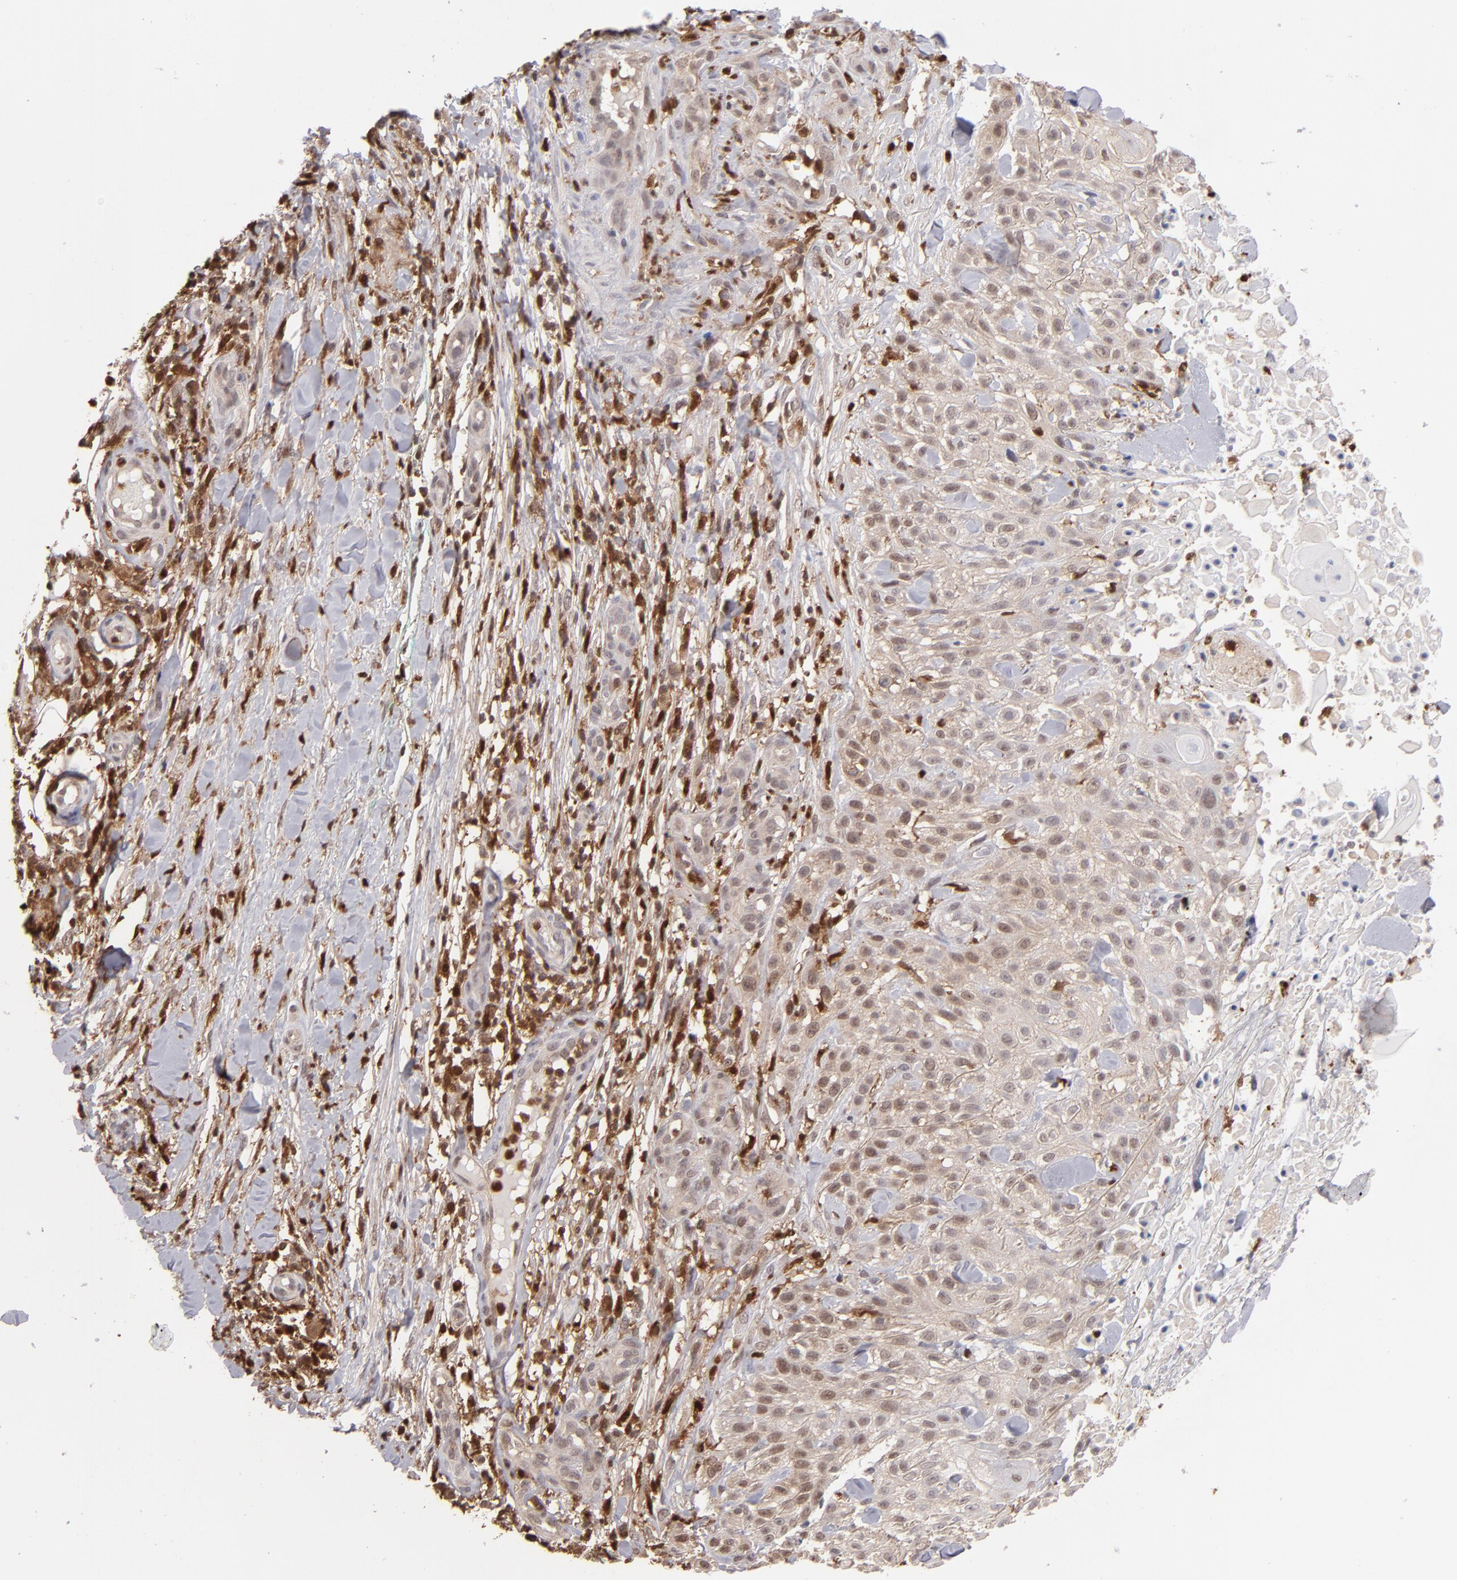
{"staining": {"intensity": "weak", "quantity": ">75%", "location": "cytoplasmic/membranous,nuclear"}, "tissue": "skin cancer", "cell_type": "Tumor cells", "image_type": "cancer", "snomed": [{"axis": "morphology", "description": "Squamous cell carcinoma, NOS"}, {"axis": "topography", "description": "Skin"}], "caption": "This photomicrograph reveals squamous cell carcinoma (skin) stained with immunohistochemistry (IHC) to label a protein in brown. The cytoplasmic/membranous and nuclear of tumor cells show weak positivity for the protein. Nuclei are counter-stained blue.", "gene": "GRB2", "patient": {"sex": "female", "age": 42}}